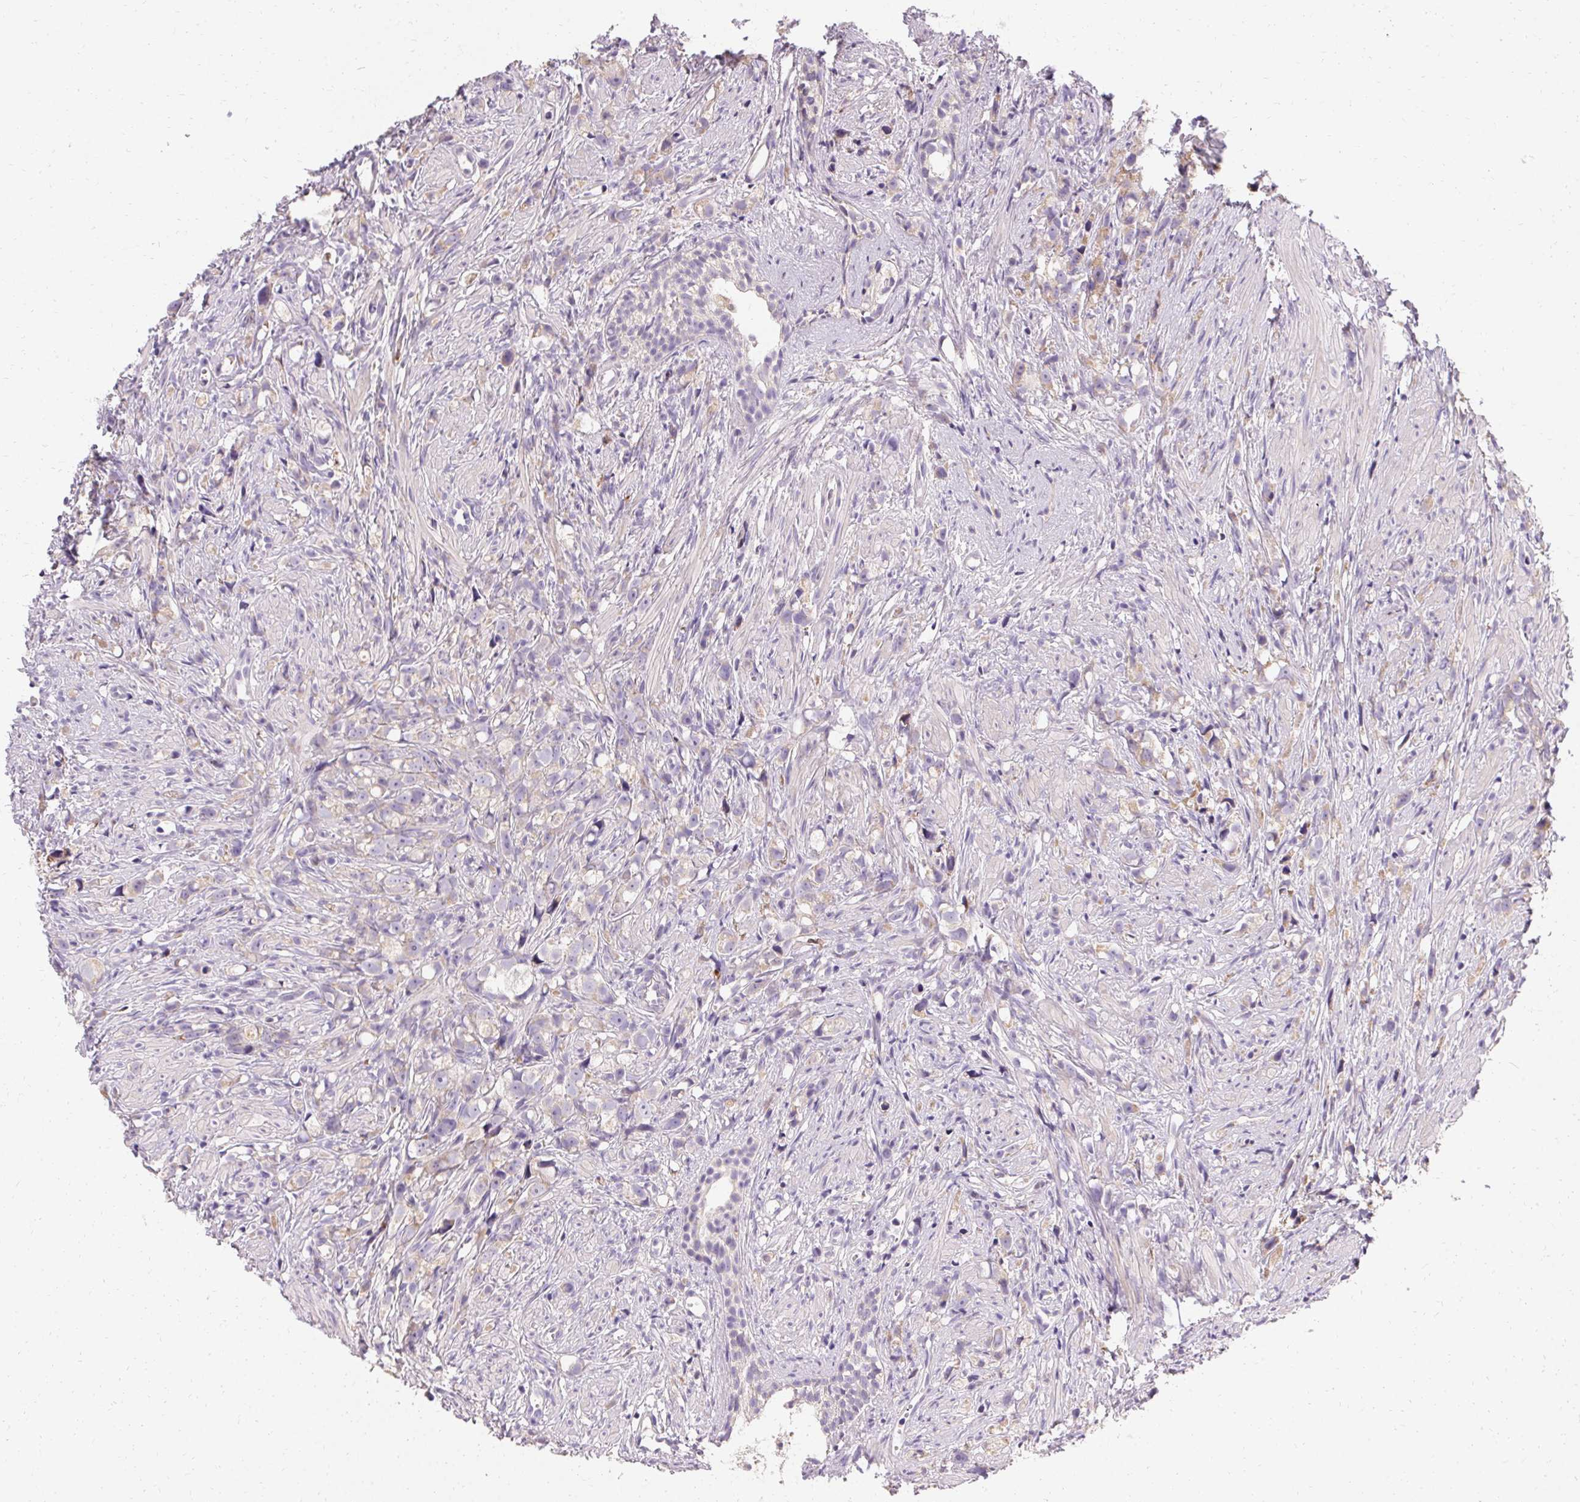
{"staining": {"intensity": "weak", "quantity": "25%-75%", "location": "cytoplasmic/membranous"}, "tissue": "prostate cancer", "cell_type": "Tumor cells", "image_type": "cancer", "snomed": [{"axis": "morphology", "description": "Adenocarcinoma, High grade"}, {"axis": "topography", "description": "Prostate"}], "caption": "Immunohistochemistry micrograph of adenocarcinoma (high-grade) (prostate) stained for a protein (brown), which displays low levels of weak cytoplasmic/membranous staining in approximately 25%-75% of tumor cells.", "gene": "TRIP13", "patient": {"sex": "male", "age": 75}}